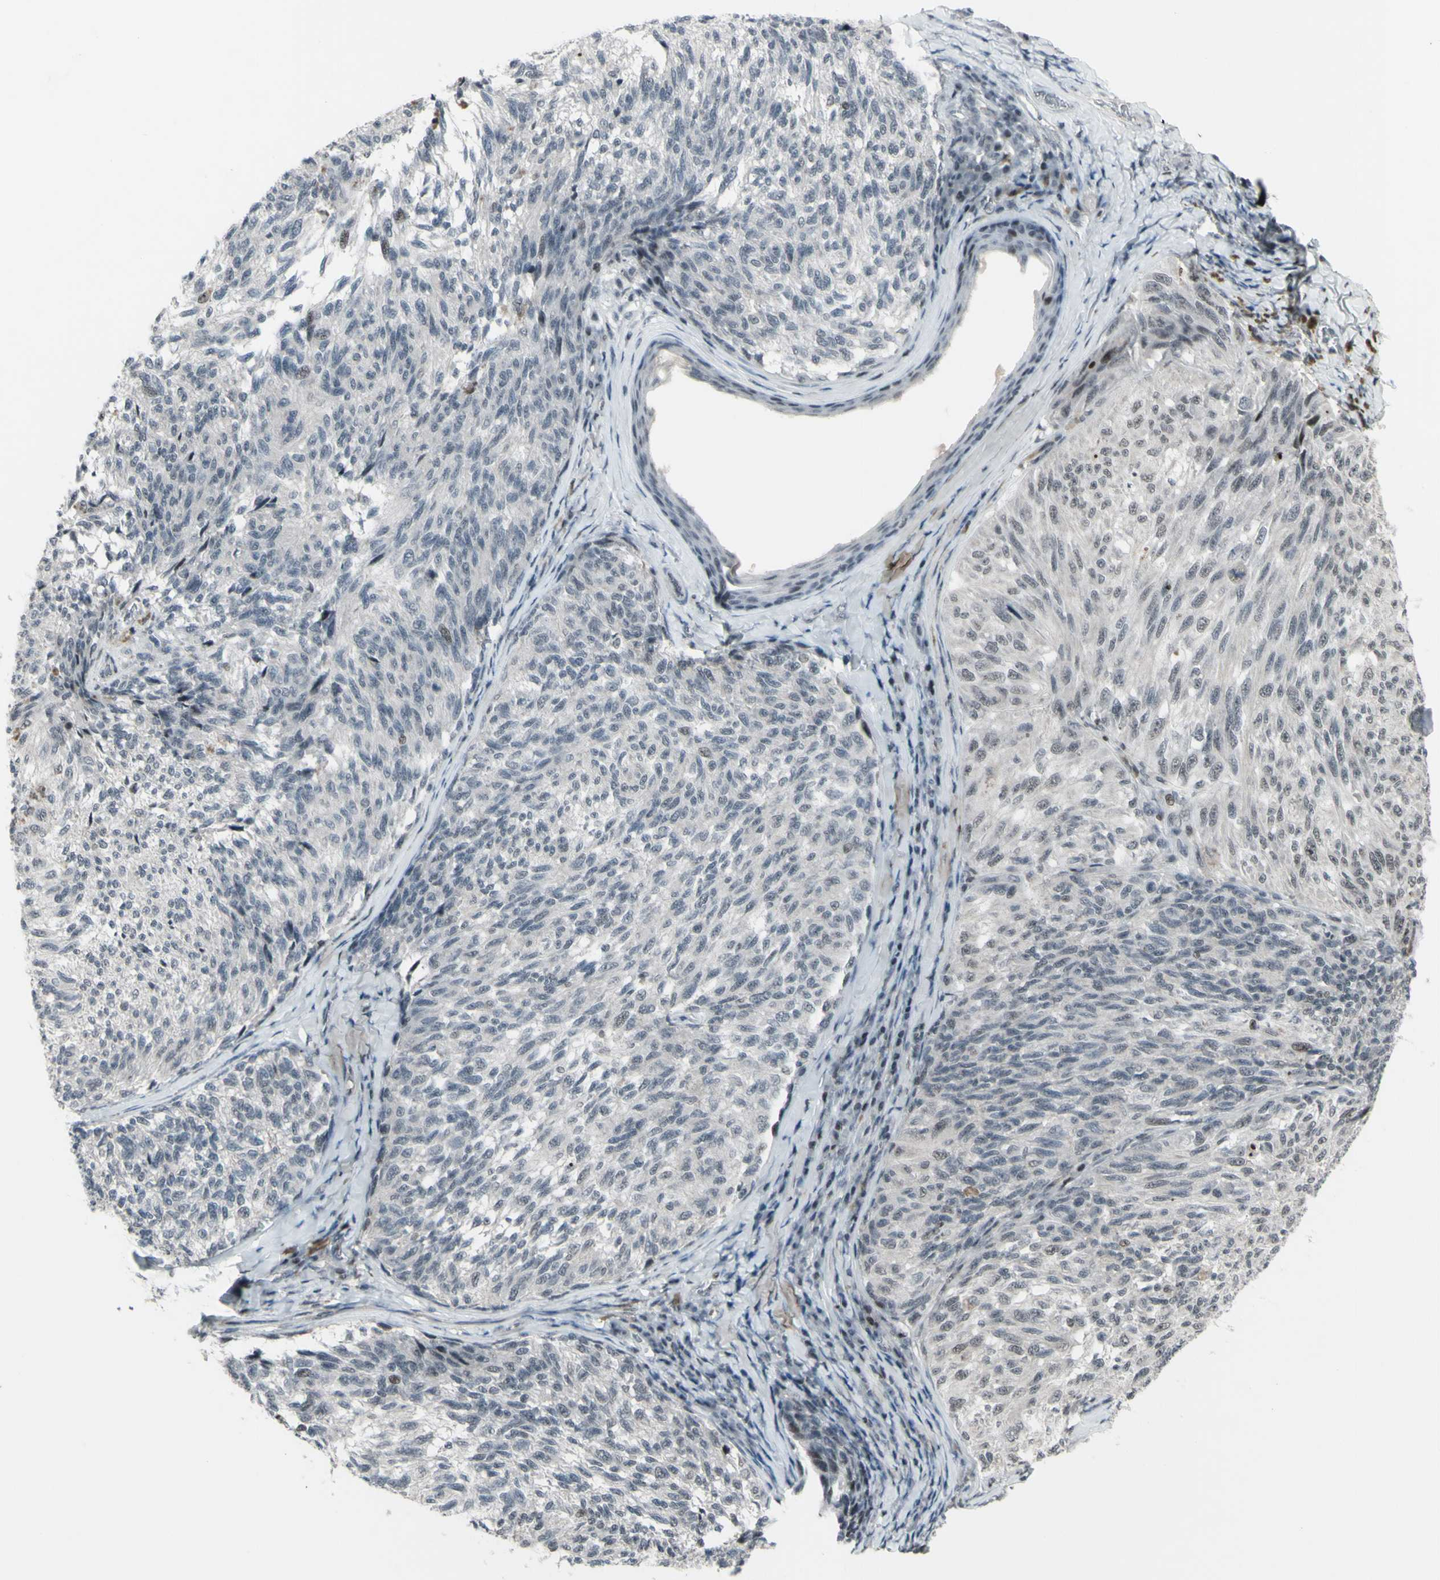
{"staining": {"intensity": "weak", "quantity": "<25%", "location": "nuclear"}, "tissue": "melanoma", "cell_type": "Tumor cells", "image_type": "cancer", "snomed": [{"axis": "morphology", "description": "Malignant melanoma, NOS"}, {"axis": "topography", "description": "Skin"}], "caption": "This is a histopathology image of IHC staining of malignant melanoma, which shows no positivity in tumor cells.", "gene": "SUPT6H", "patient": {"sex": "female", "age": 73}}